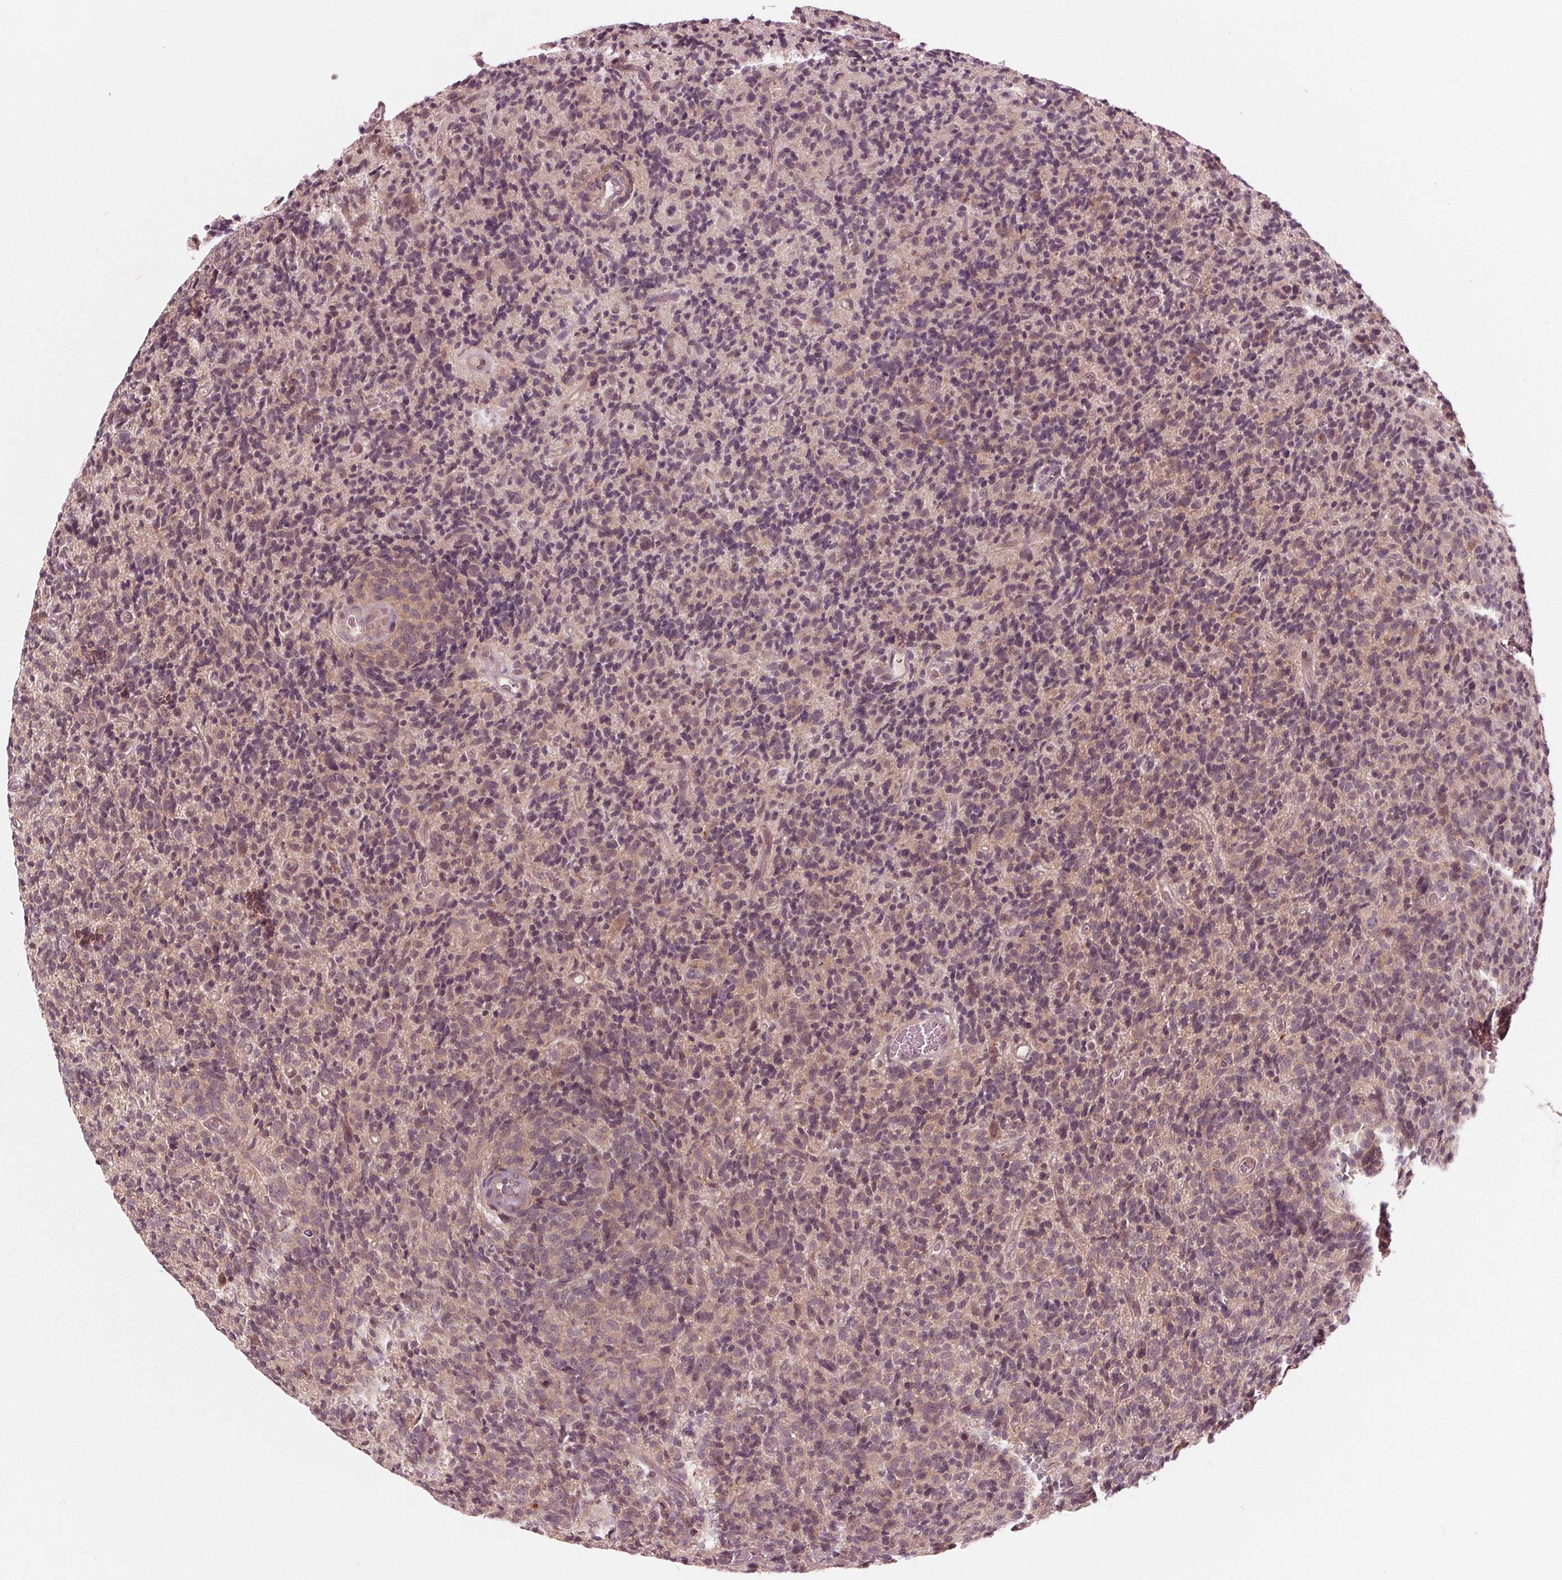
{"staining": {"intensity": "weak", "quantity": ">75%", "location": "cytoplasmic/membranous"}, "tissue": "glioma", "cell_type": "Tumor cells", "image_type": "cancer", "snomed": [{"axis": "morphology", "description": "Glioma, malignant, High grade"}, {"axis": "topography", "description": "Brain"}], "caption": "The histopathology image reveals a brown stain indicating the presence of a protein in the cytoplasmic/membranous of tumor cells in glioma.", "gene": "UBALD1", "patient": {"sex": "male", "age": 76}}